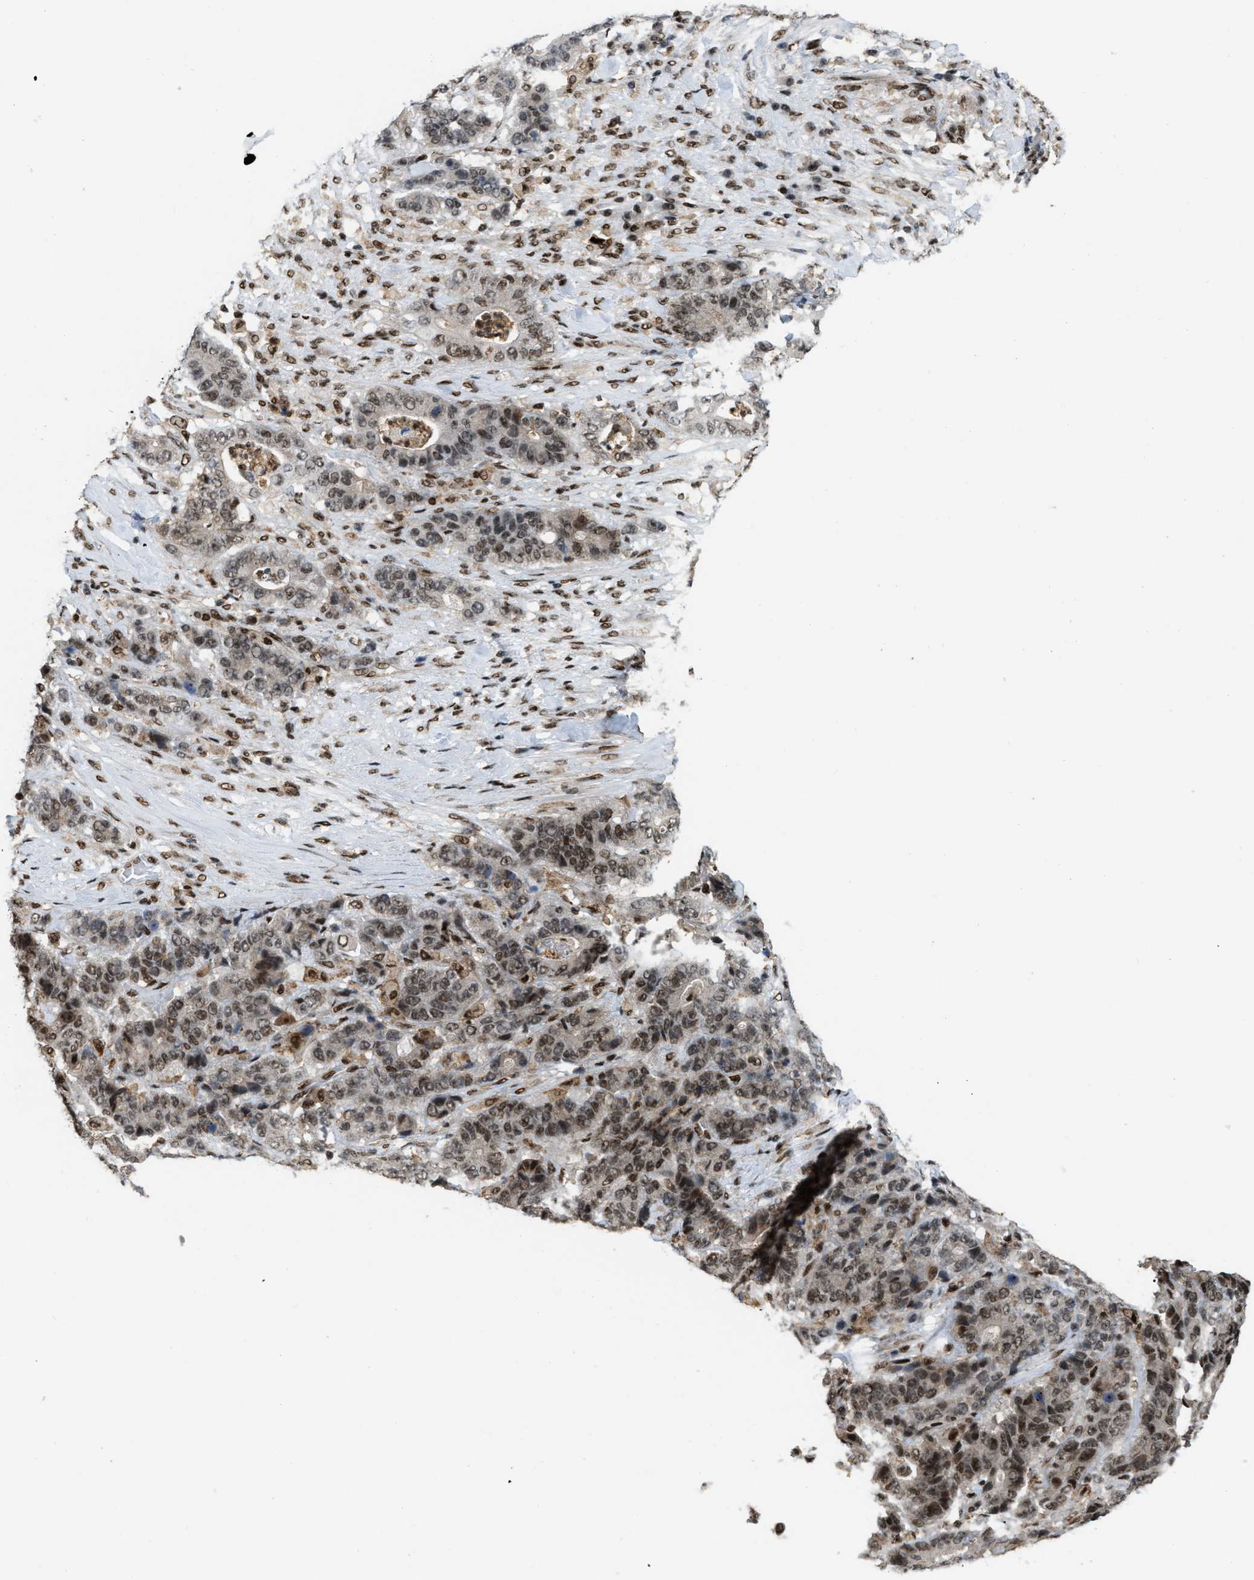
{"staining": {"intensity": "moderate", "quantity": ">75%", "location": "nuclear"}, "tissue": "stomach cancer", "cell_type": "Tumor cells", "image_type": "cancer", "snomed": [{"axis": "morphology", "description": "Adenocarcinoma, NOS"}, {"axis": "topography", "description": "Stomach"}], "caption": "There is medium levels of moderate nuclear staining in tumor cells of stomach cancer, as demonstrated by immunohistochemical staining (brown color).", "gene": "NUMA1", "patient": {"sex": "female", "age": 73}}